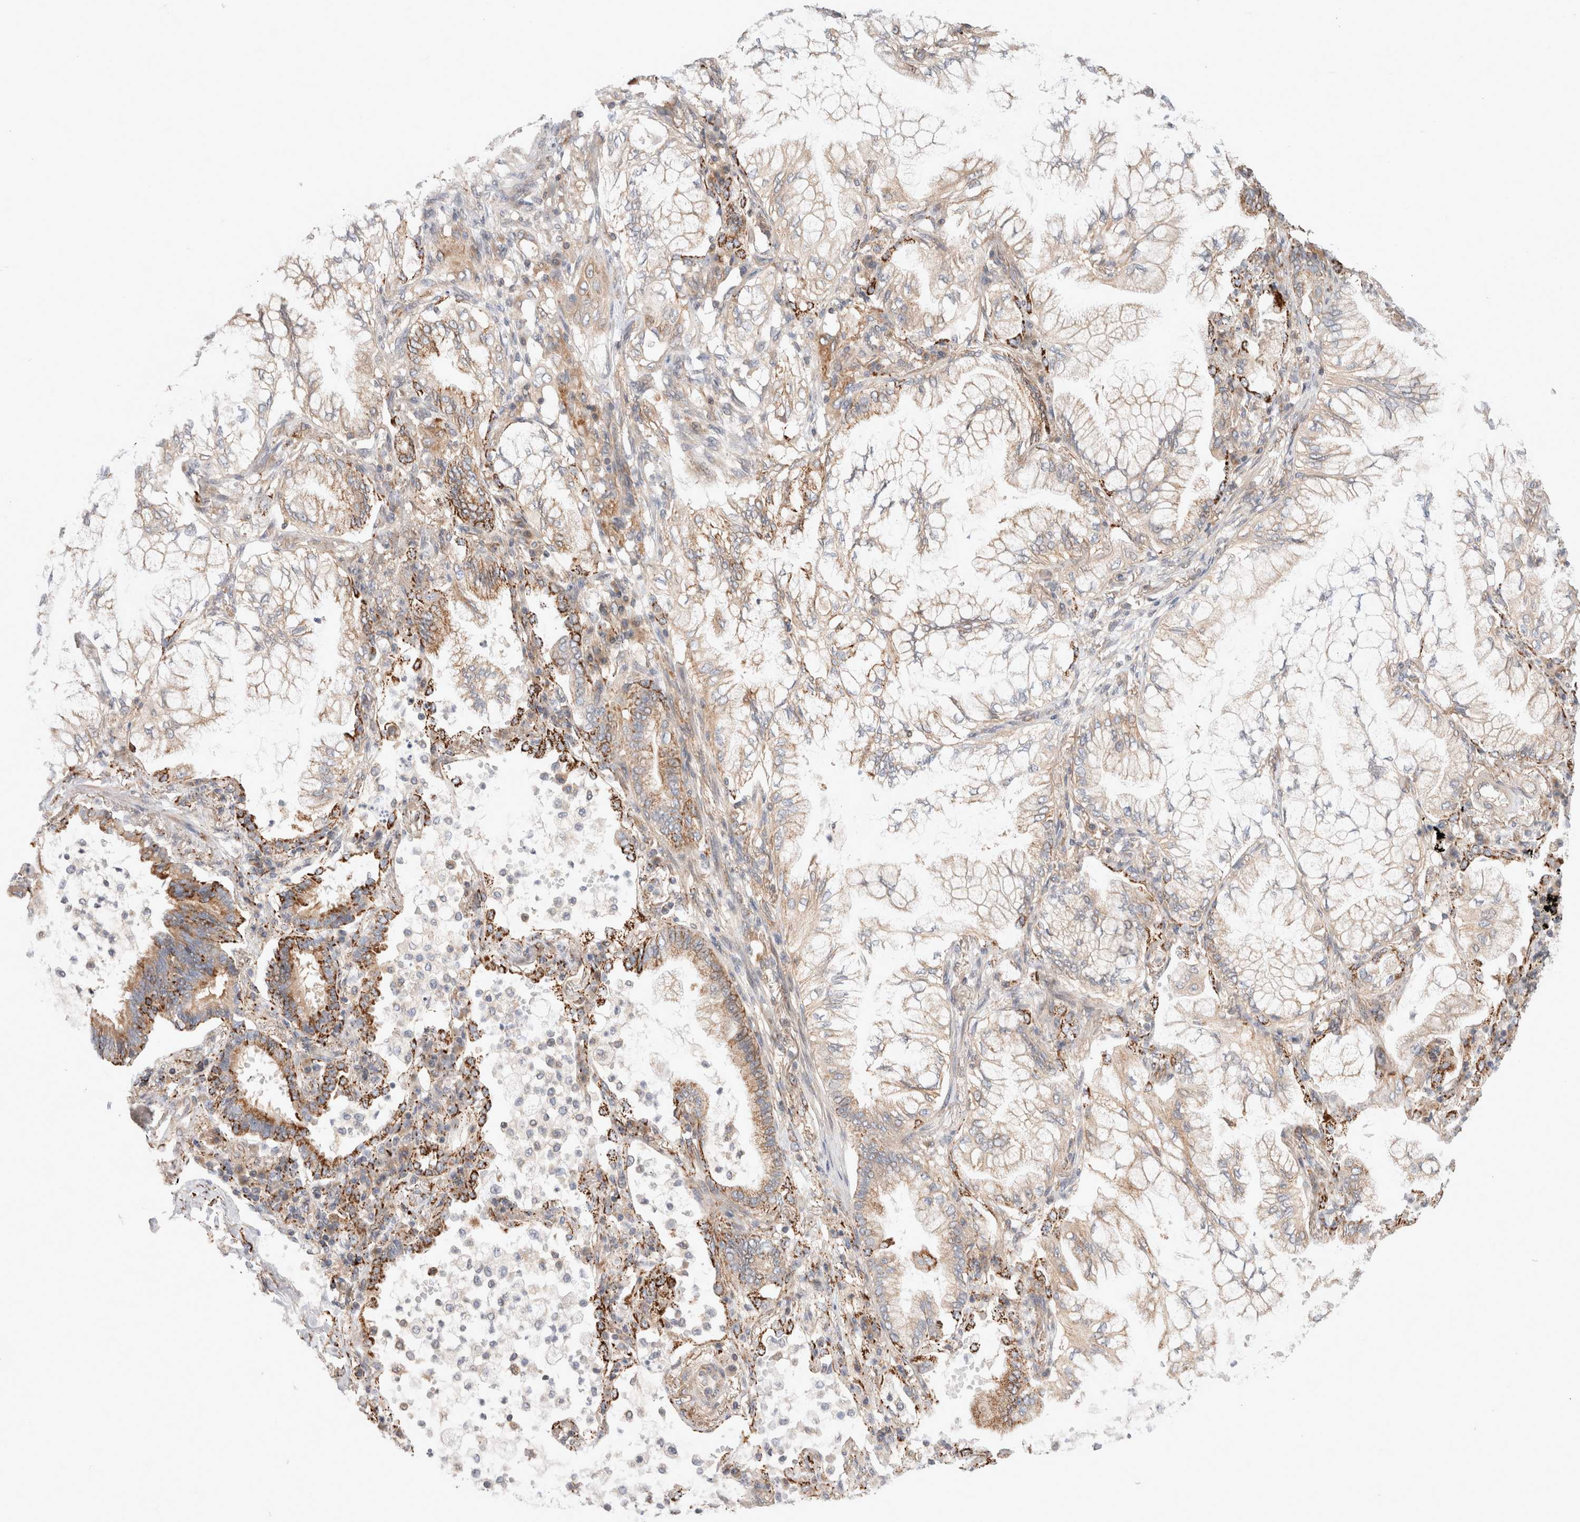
{"staining": {"intensity": "moderate", "quantity": "<25%", "location": "cytoplasmic/membranous"}, "tissue": "lung cancer", "cell_type": "Tumor cells", "image_type": "cancer", "snomed": [{"axis": "morphology", "description": "Adenocarcinoma, NOS"}, {"axis": "topography", "description": "Lung"}], "caption": "Approximately <25% of tumor cells in human adenocarcinoma (lung) demonstrate moderate cytoplasmic/membranous protein expression as visualized by brown immunohistochemical staining.", "gene": "HROB", "patient": {"sex": "female", "age": 70}}